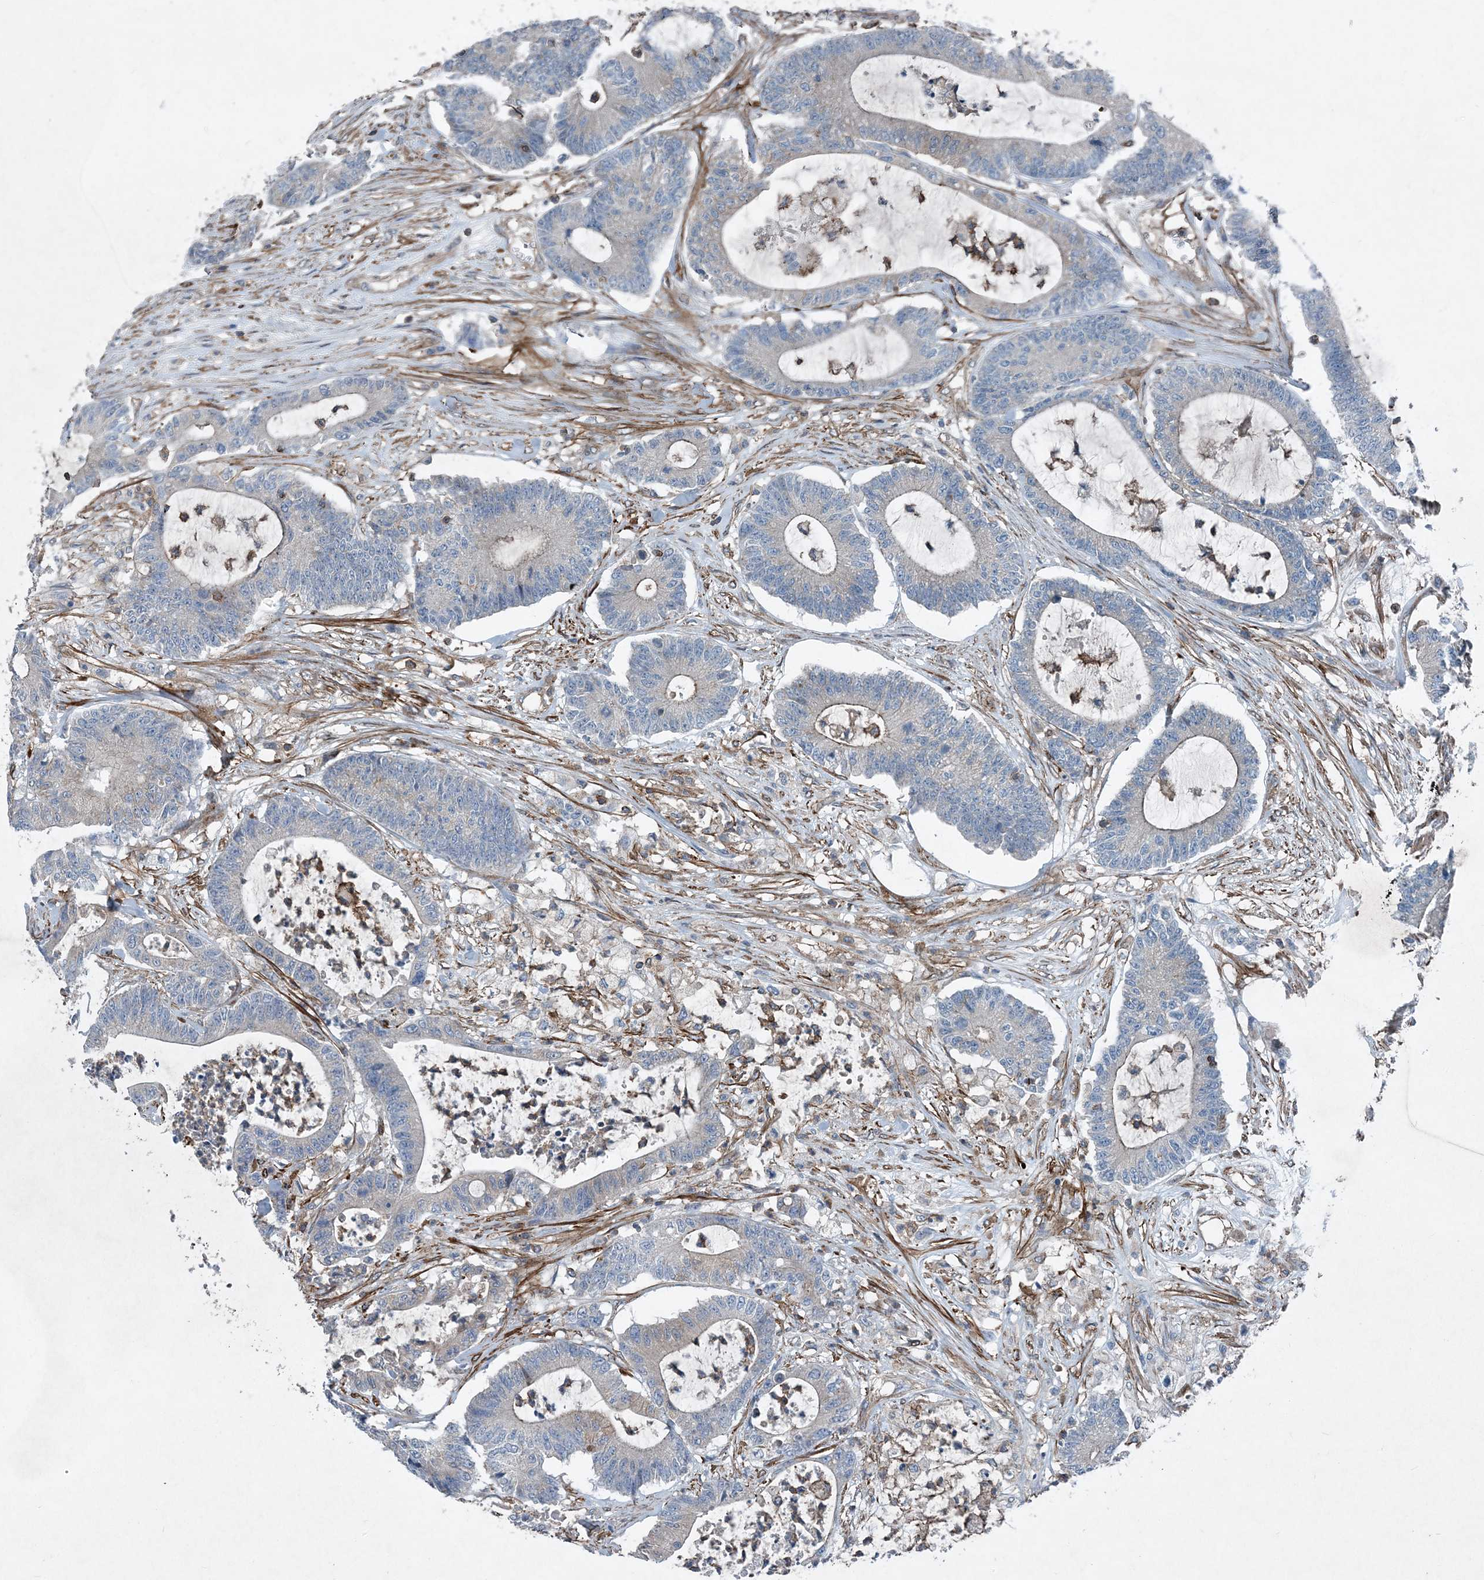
{"staining": {"intensity": "negative", "quantity": "none", "location": "none"}, "tissue": "colorectal cancer", "cell_type": "Tumor cells", "image_type": "cancer", "snomed": [{"axis": "morphology", "description": "Adenocarcinoma, NOS"}, {"axis": "topography", "description": "Colon"}], "caption": "DAB immunohistochemical staining of human colorectal cancer (adenocarcinoma) shows no significant positivity in tumor cells. (DAB immunohistochemistry (IHC), high magnification).", "gene": "DGUOK", "patient": {"sex": "female", "age": 84}}